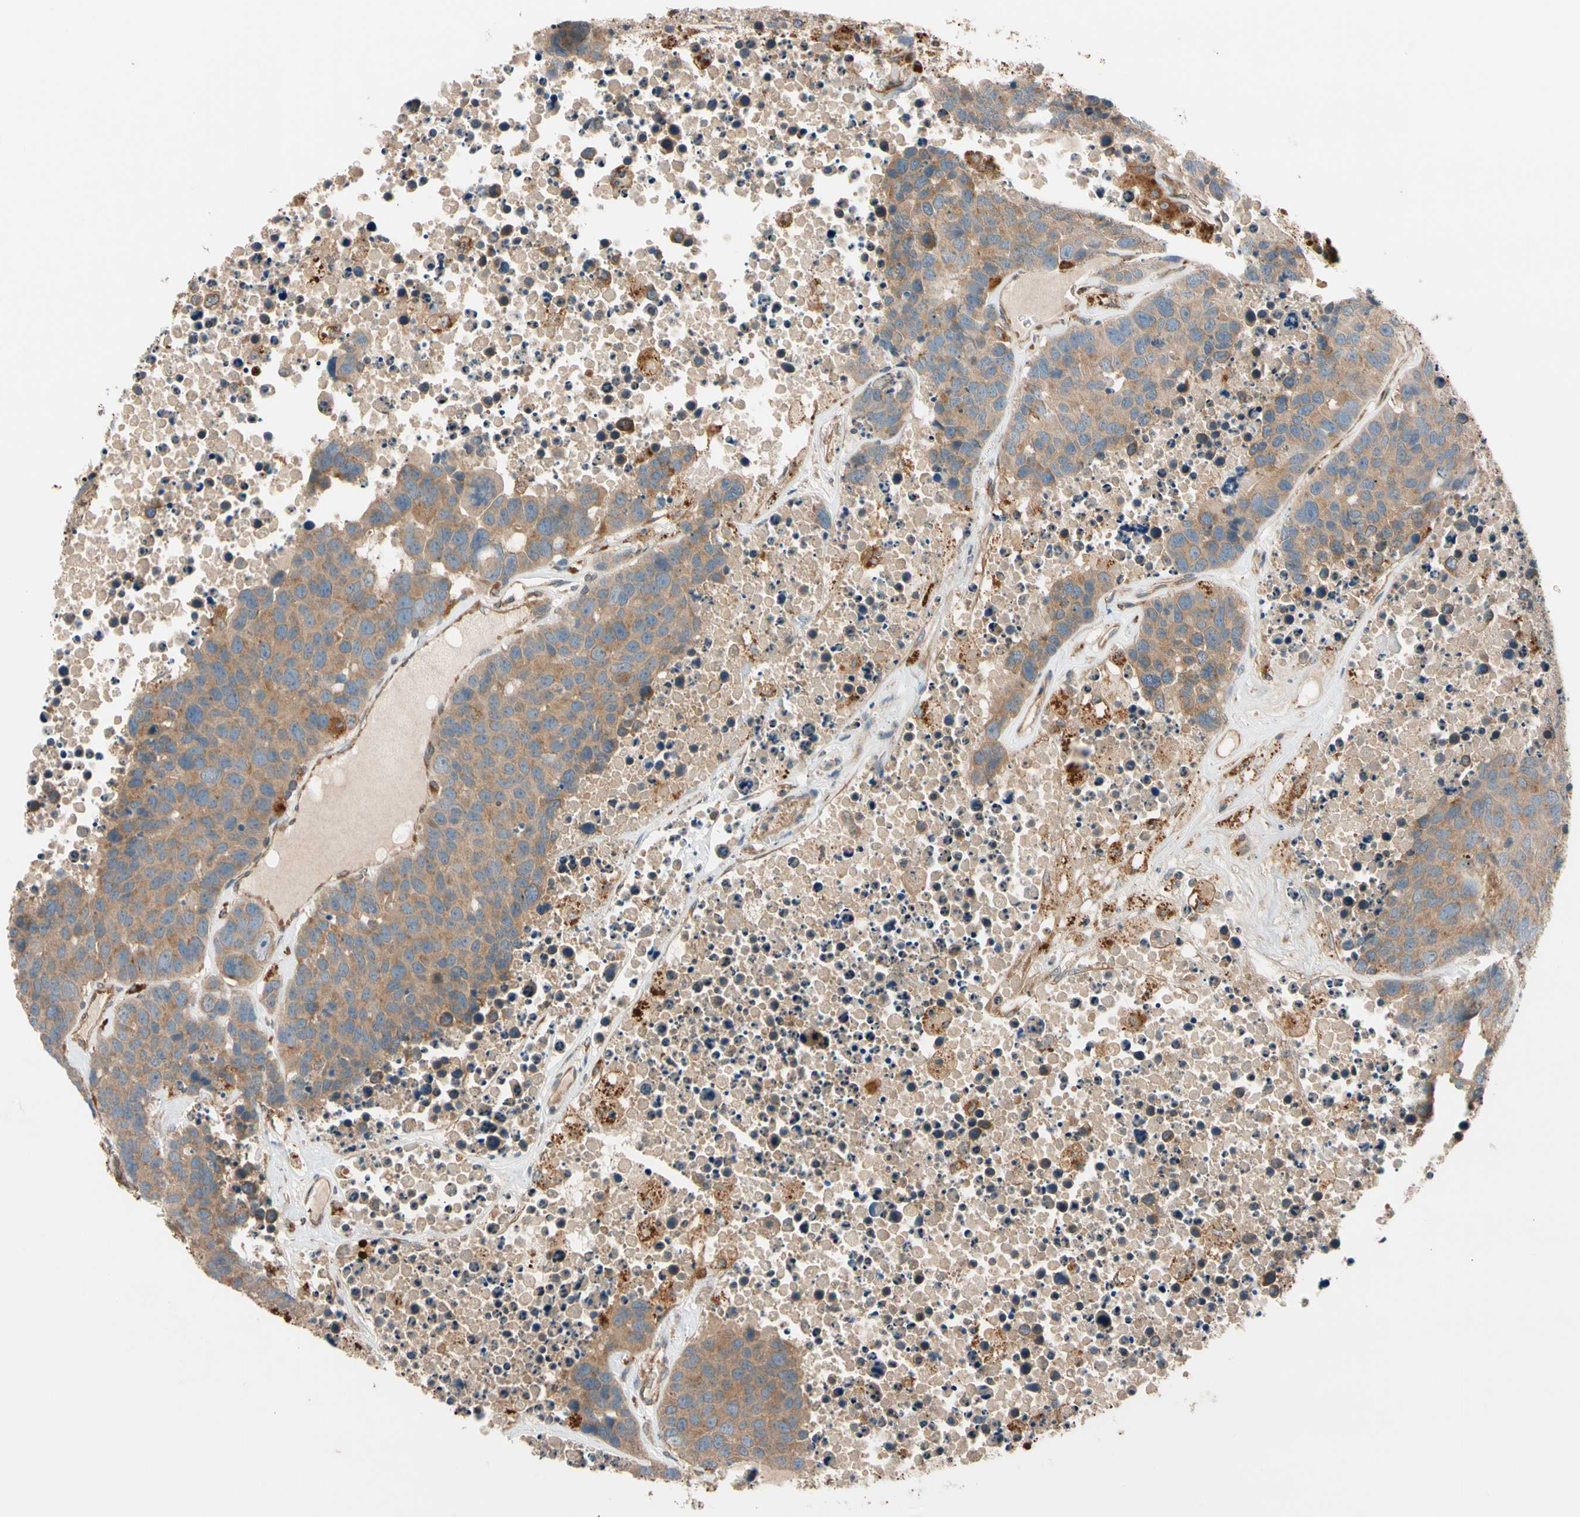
{"staining": {"intensity": "moderate", "quantity": ">75%", "location": "cytoplasmic/membranous"}, "tissue": "carcinoid", "cell_type": "Tumor cells", "image_type": "cancer", "snomed": [{"axis": "morphology", "description": "Carcinoid, malignant, NOS"}, {"axis": "topography", "description": "Lung"}], "caption": "Protein staining of carcinoid (malignant) tissue demonstrates moderate cytoplasmic/membranous staining in about >75% of tumor cells.", "gene": "PHYH", "patient": {"sex": "male", "age": 60}}